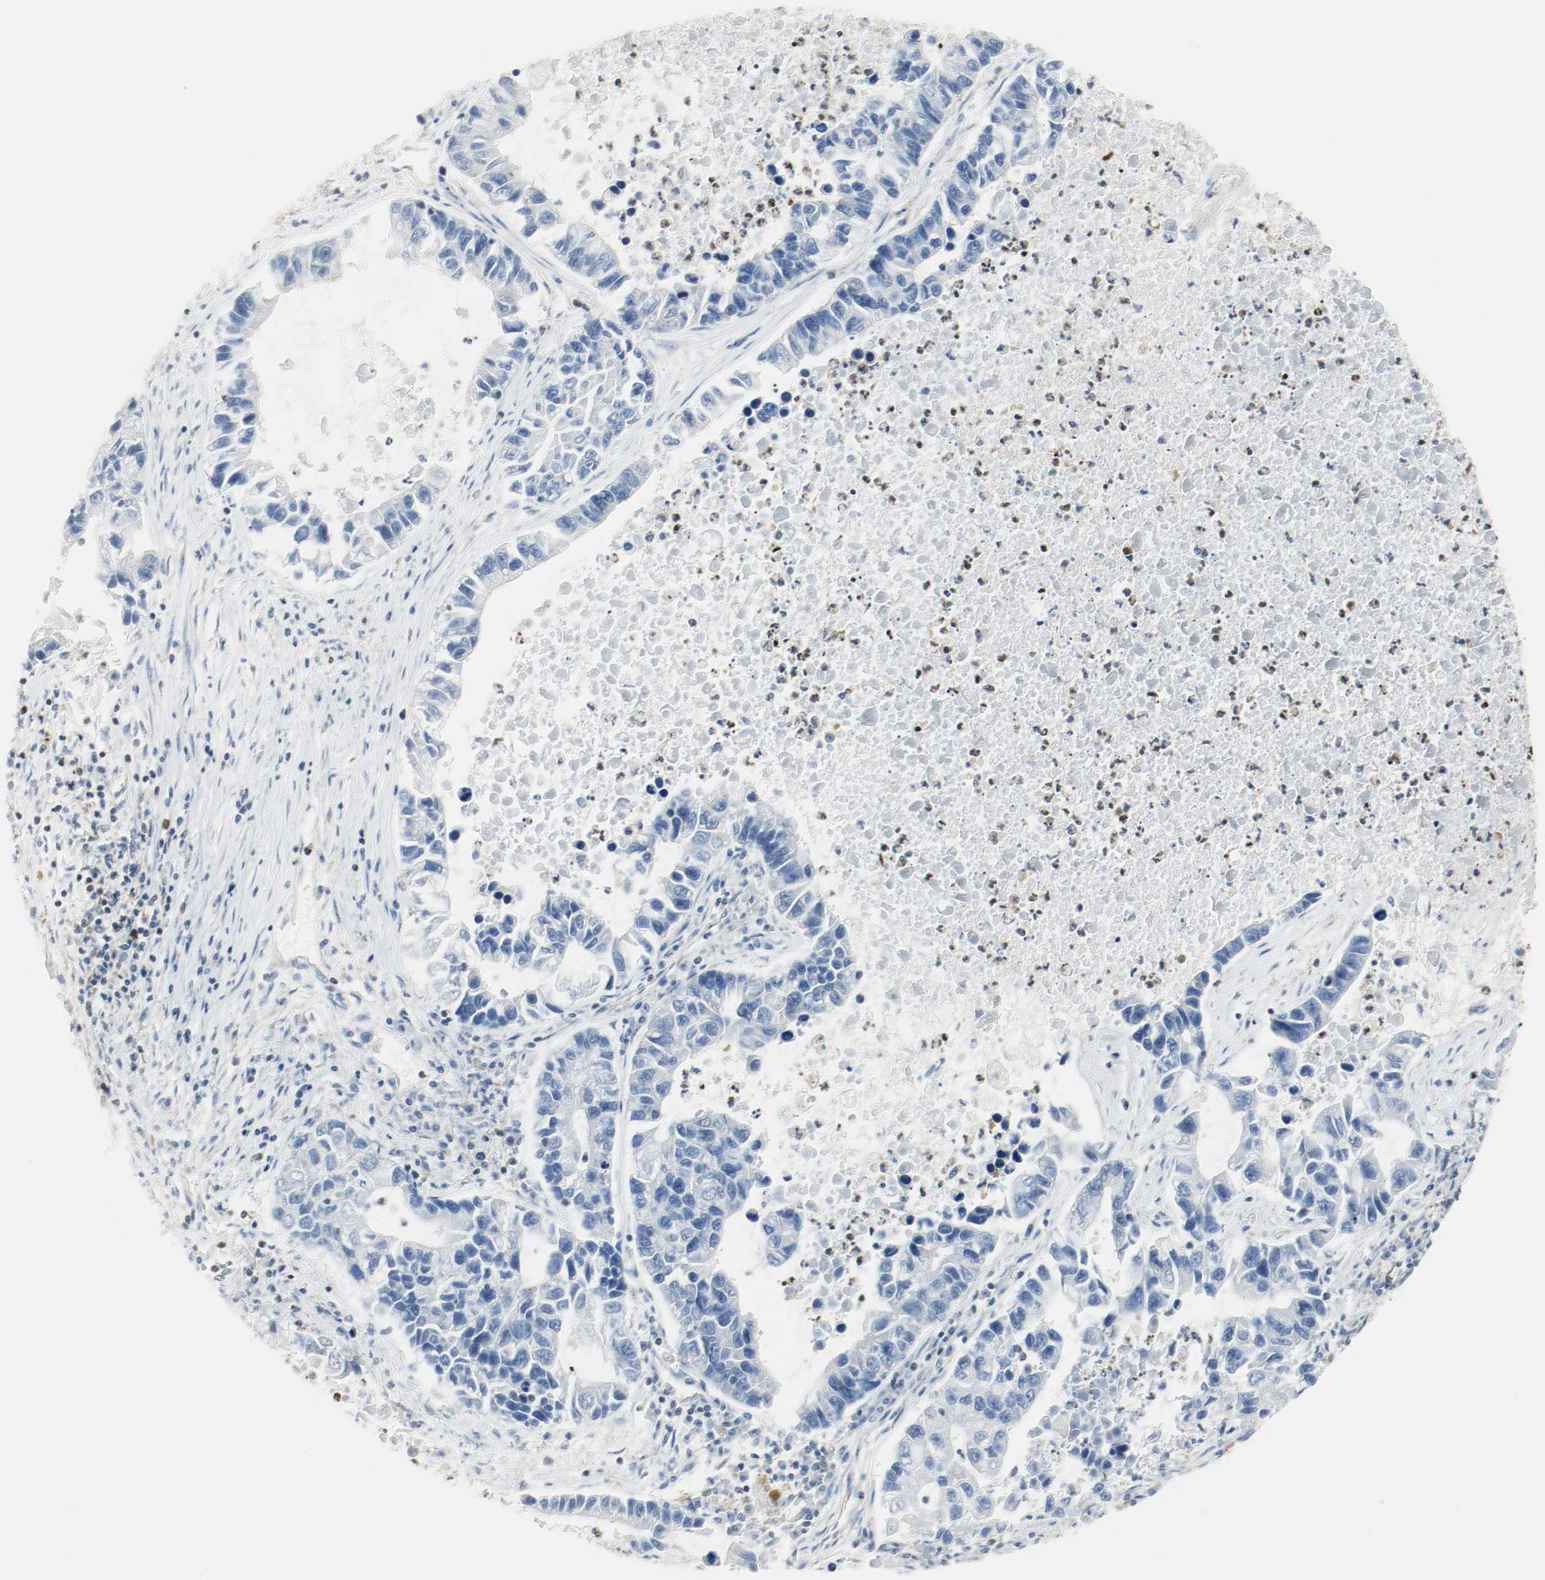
{"staining": {"intensity": "negative", "quantity": "none", "location": "none"}, "tissue": "lung cancer", "cell_type": "Tumor cells", "image_type": "cancer", "snomed": [{"axis": "morphology", "description": "Adenocarcinoma, NOS"}, {"axis": "topography", "description": "Lung"}], "caption": "A photomicrograph of human adenocarcinoma (lung) is negative for staining in tumor cells.", "gene": "ARPC1B", "patient": {"sex": "female", "age": 51}}